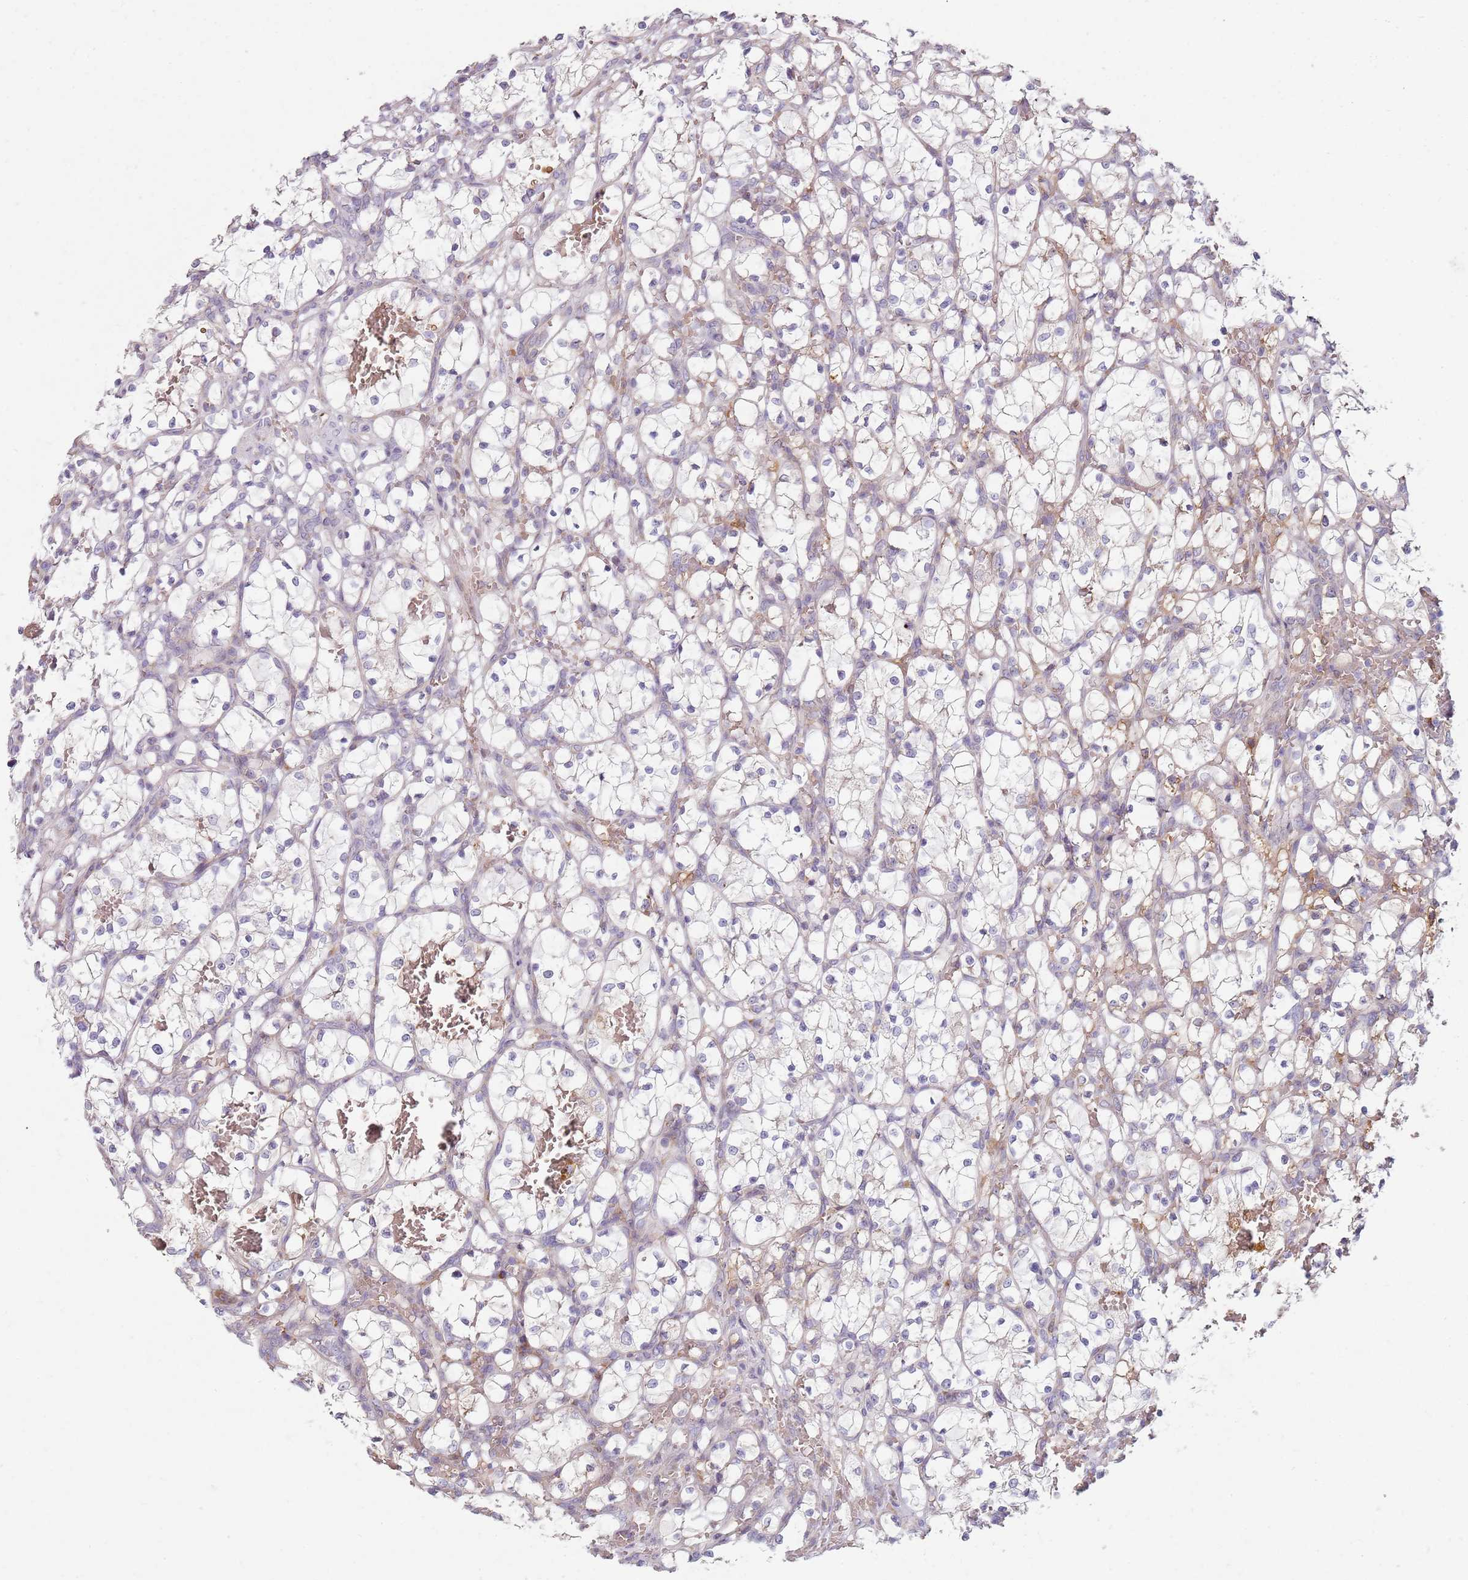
{"staining": {"intensity": "negative", "quantity": "none", "location": "none"}, "tissue": "renal cancer", "cell_type": "Tumor cells", "image_type": "cancer", "snomed": [{"axis": "morphology", "description": "Adenocarcinoma, NOS"}, {"axis": "topography", "description": "Kidney"}], "caption": "A photomicrograph of renal cancer (adenocarcinoma) stained for a protein reveals no brown staining in tumor cells.", "gene": "SPATA2", "patient": {"sex": "female", "age": 69}}